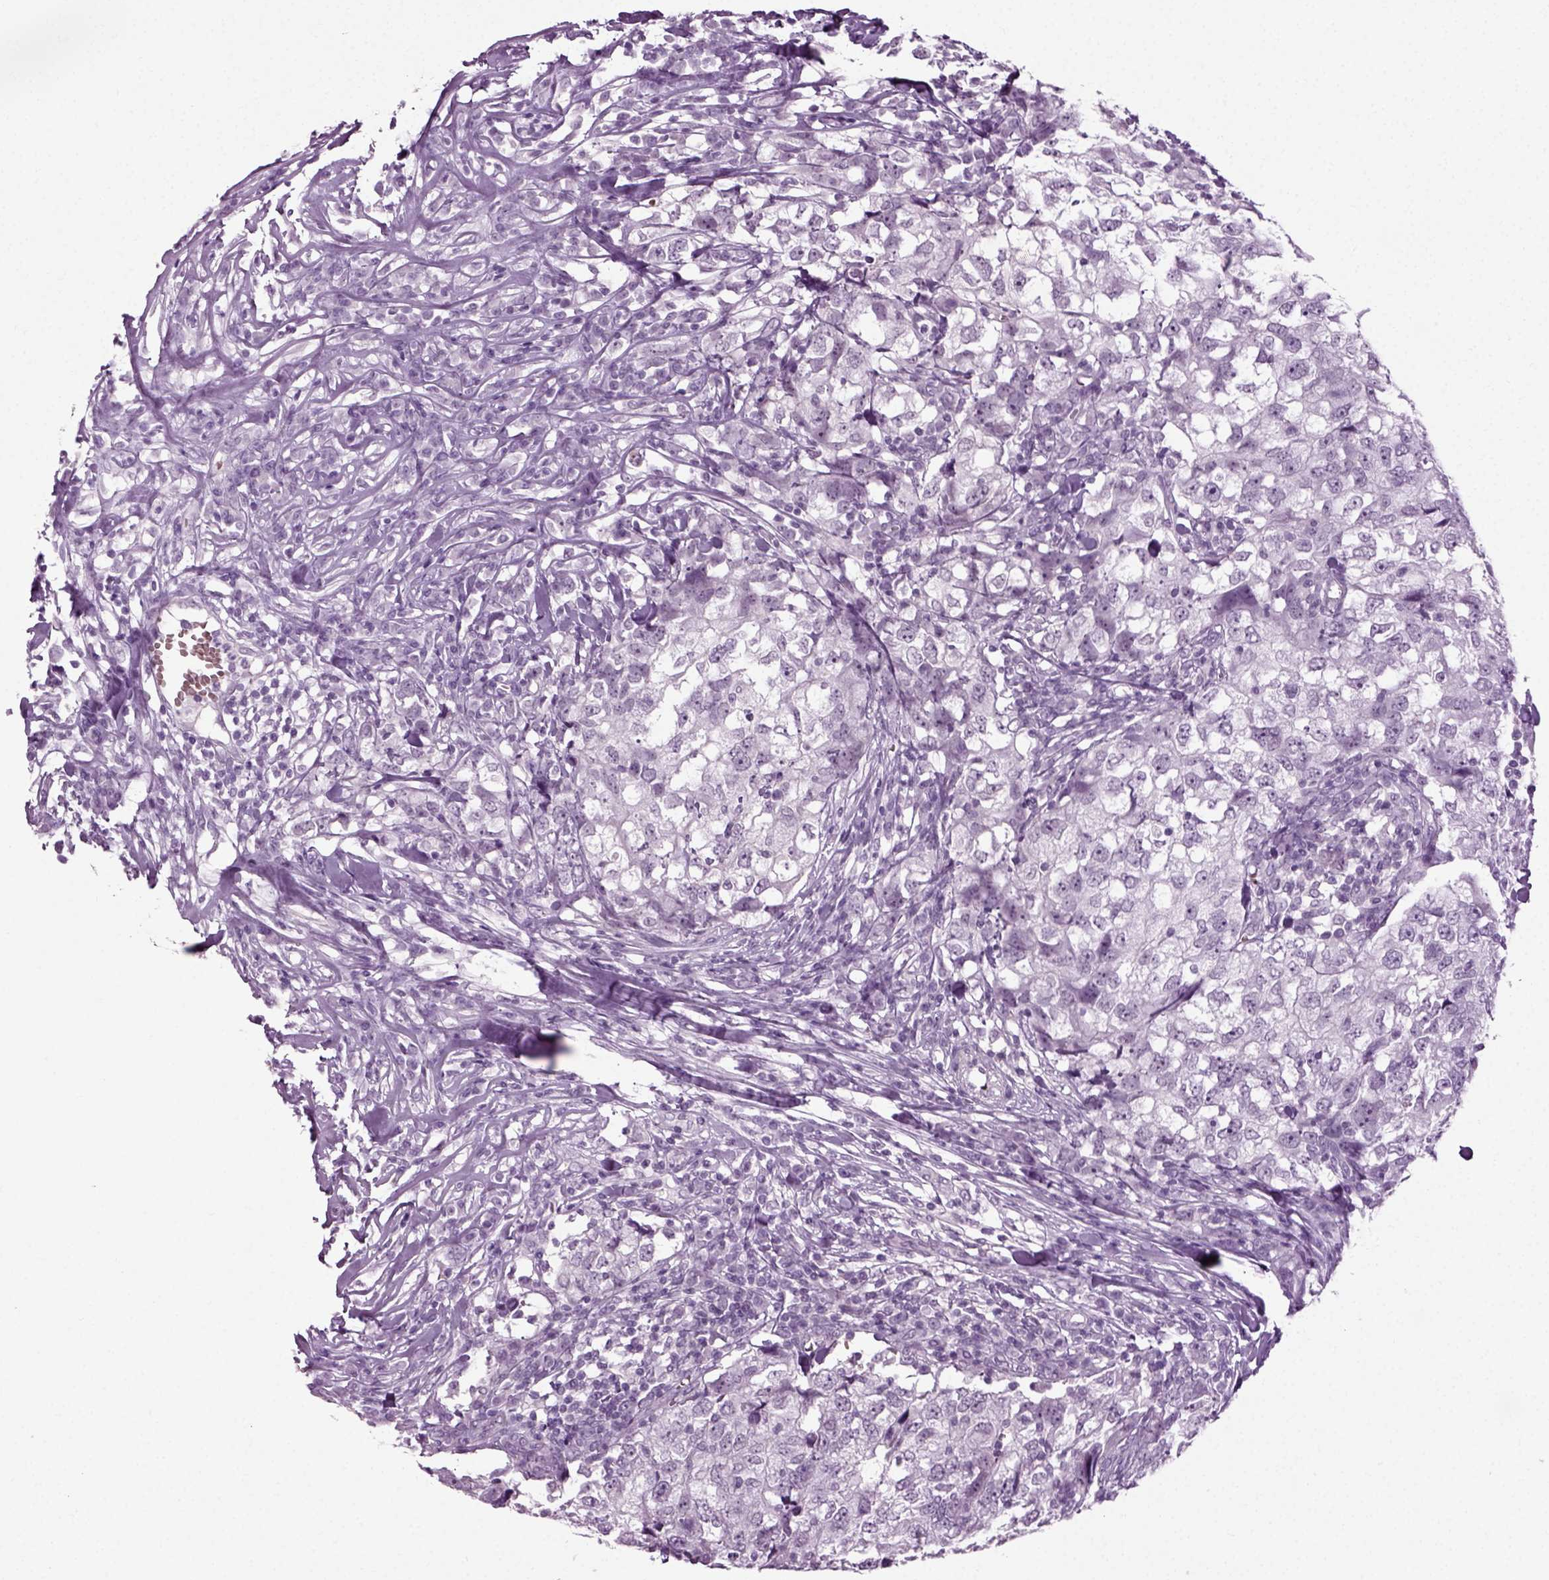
{"staining": {"intensity": "negative", "quantity": "none", "location": "none"}, "tissue": "breast cancer", "cell_type": "Tumor cells", "image_type": "cancer", "snomed": [{"axis": "morphology", "description": "Duct carcinoma"}, {"axis": "topography", "description": "Breast"}], "caption": "Tumor cells are negative for protein expression in human breast invasive ductal carcinoma. The staining is performed using DAB brown chromogen with nuclei counter-stained in using hematoxylin.", "gene": "ZC2HC1C", "patient": {"sex": "female", "age": 30}}